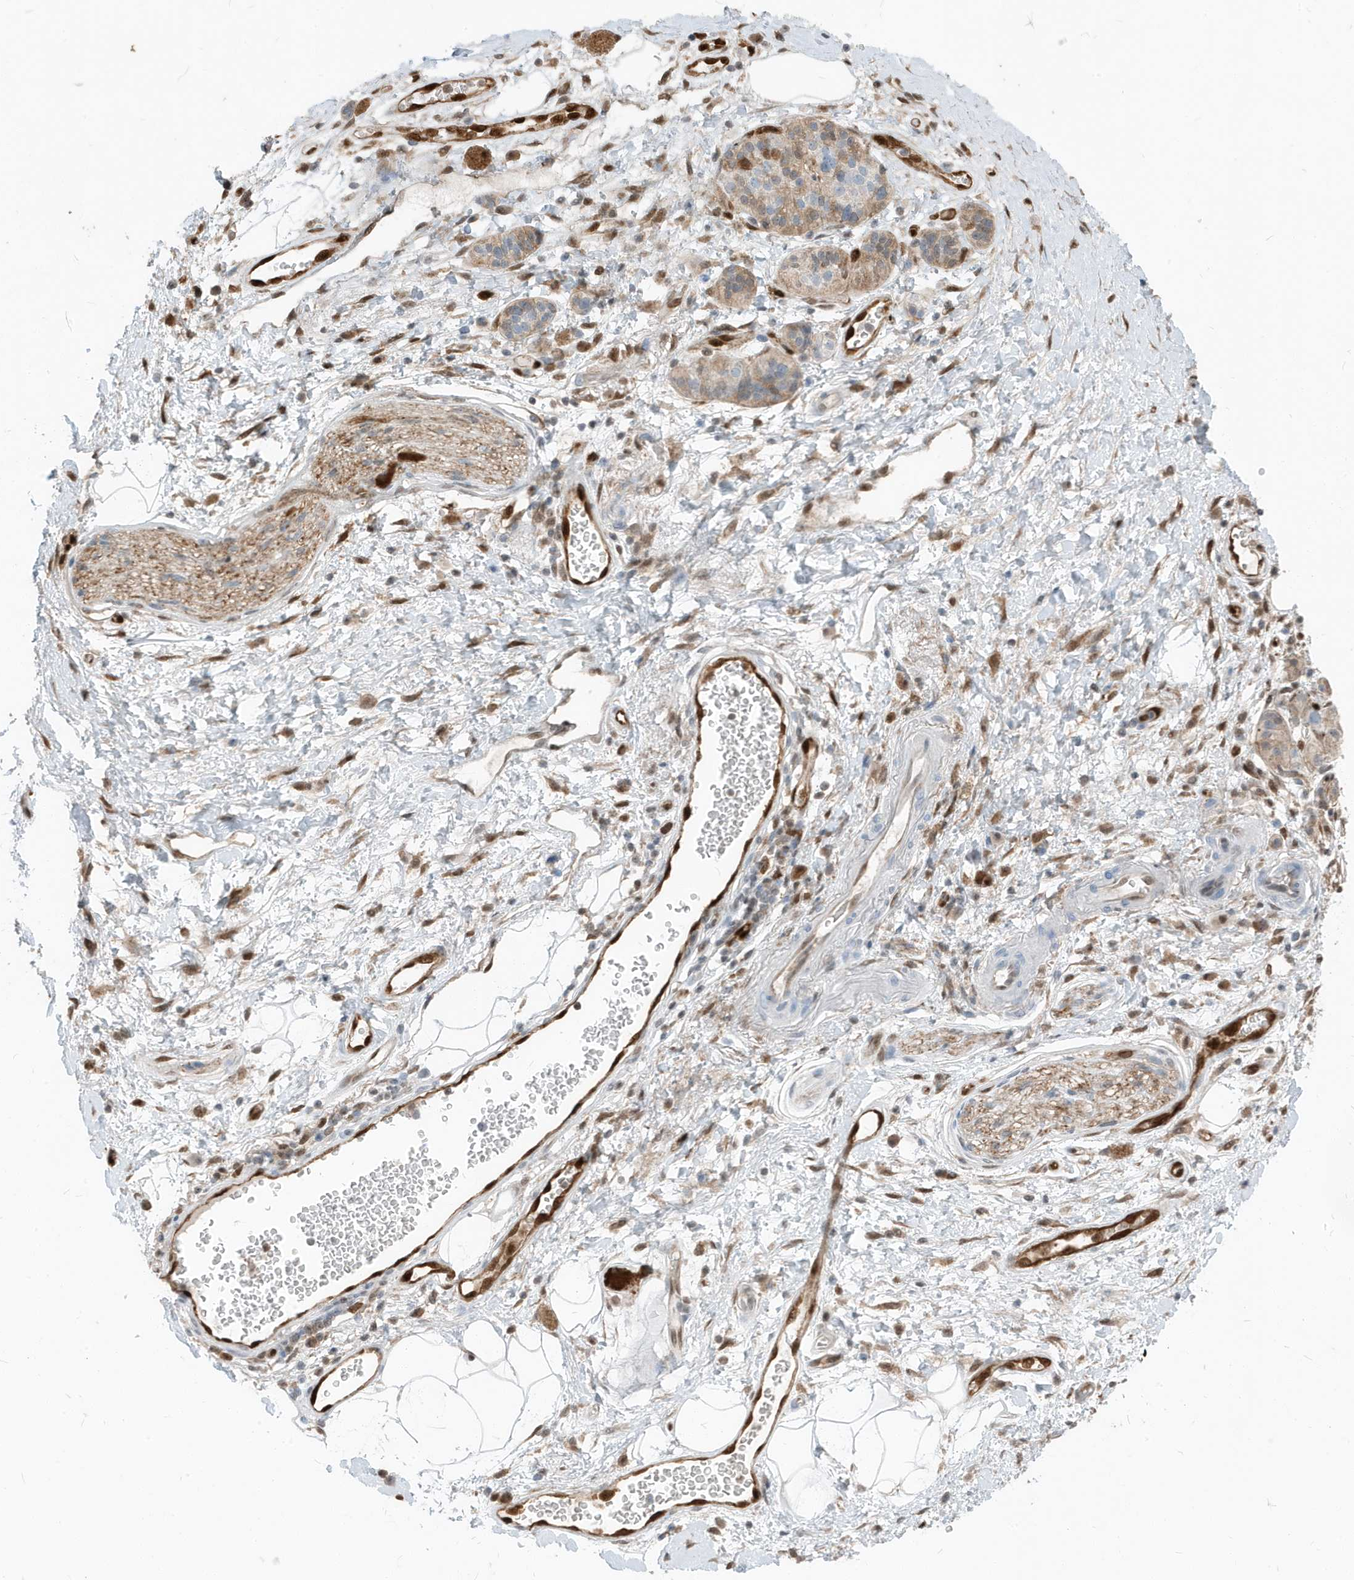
{"staining": {"intensity": "weak", "quantity": ">75%", "location": "nuclear"}, "tissue": "adipose tissue", "cell_type": "Adipocytes", "image_type": "normal", "snomed": [{"axis": "morphology", "description": "Normal tissue, NOS"}, {"axis": "morphology", "description": "Adenocarcinoma, NOS"}, {"axis": "topography", "description": "Duodenum"}, {"axis": "topography", "description": "Peripheral nerve tissue"}], "caption": "Immunohistochemical staining of unremarkable adipose tissue shows weak nuclear protein positivity in approximately >75% of adipocytes.", "gene": "NCOA7", "patient": {"sex": "female", "age": 60}}